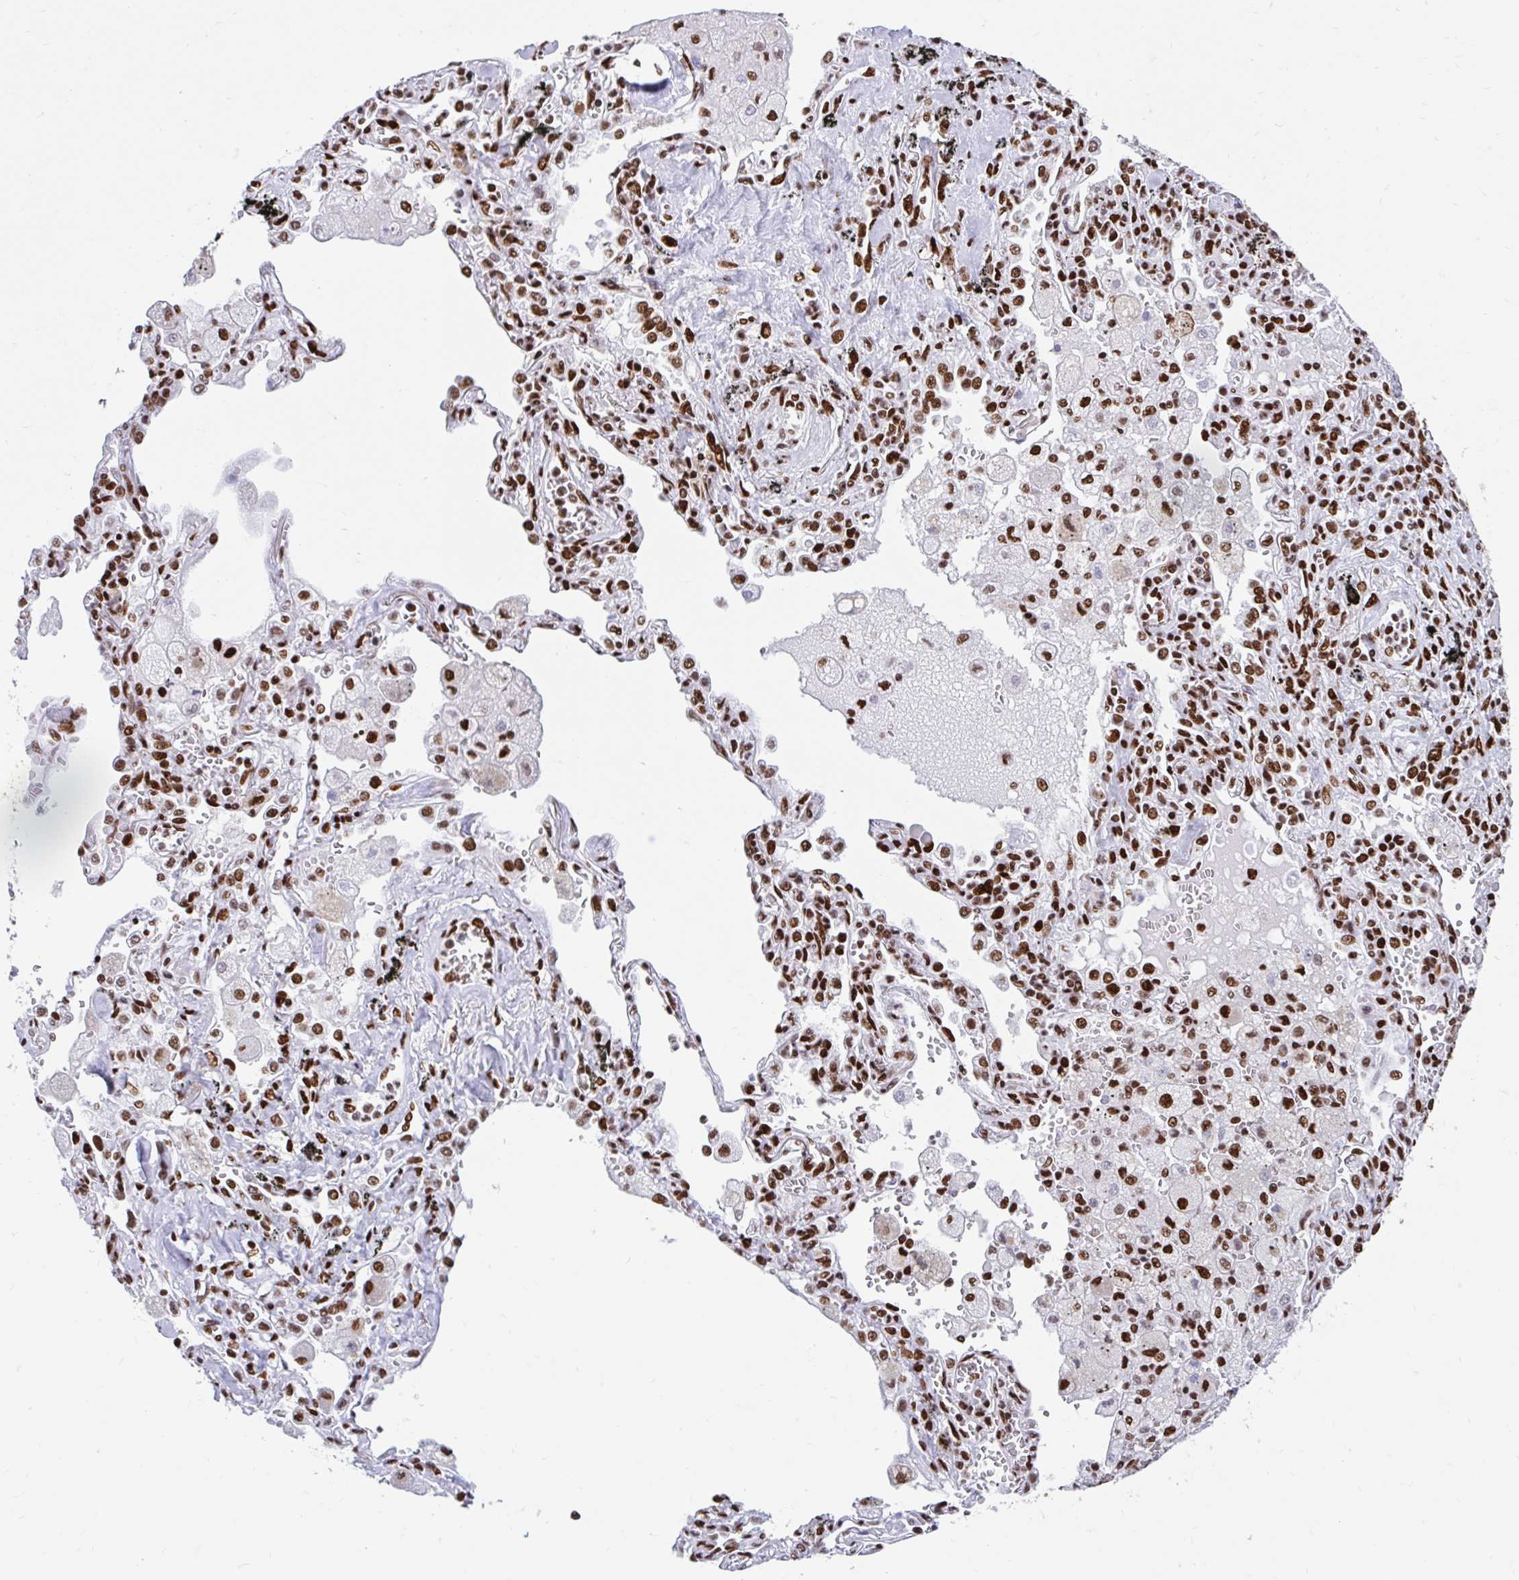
{"staining": {"intensity": "strong", "quantity": ">75%", "location": "nuclear"}, "tissue": "lung cancer", "cell_type": "Tumor cells", "image_type": "cancer", "snomed": [{"axis": "morphology", "description": "Squamous cell carcinoma, NOS"}, {"axis": "topography", "description": "Lung"}], "caption": "Lung squamous cell carcinoma stained with DAB (3,3'-diaminobenzidine) immunohistochemistry (IHC) exhibits high levels of strong nuclear expression in about >75% of tumor cells. The protein is shown in brown color, while the nuclei are stained blue.", "gene": "KHDRBS1", "patient": {"sex": "female", "age": 66}}